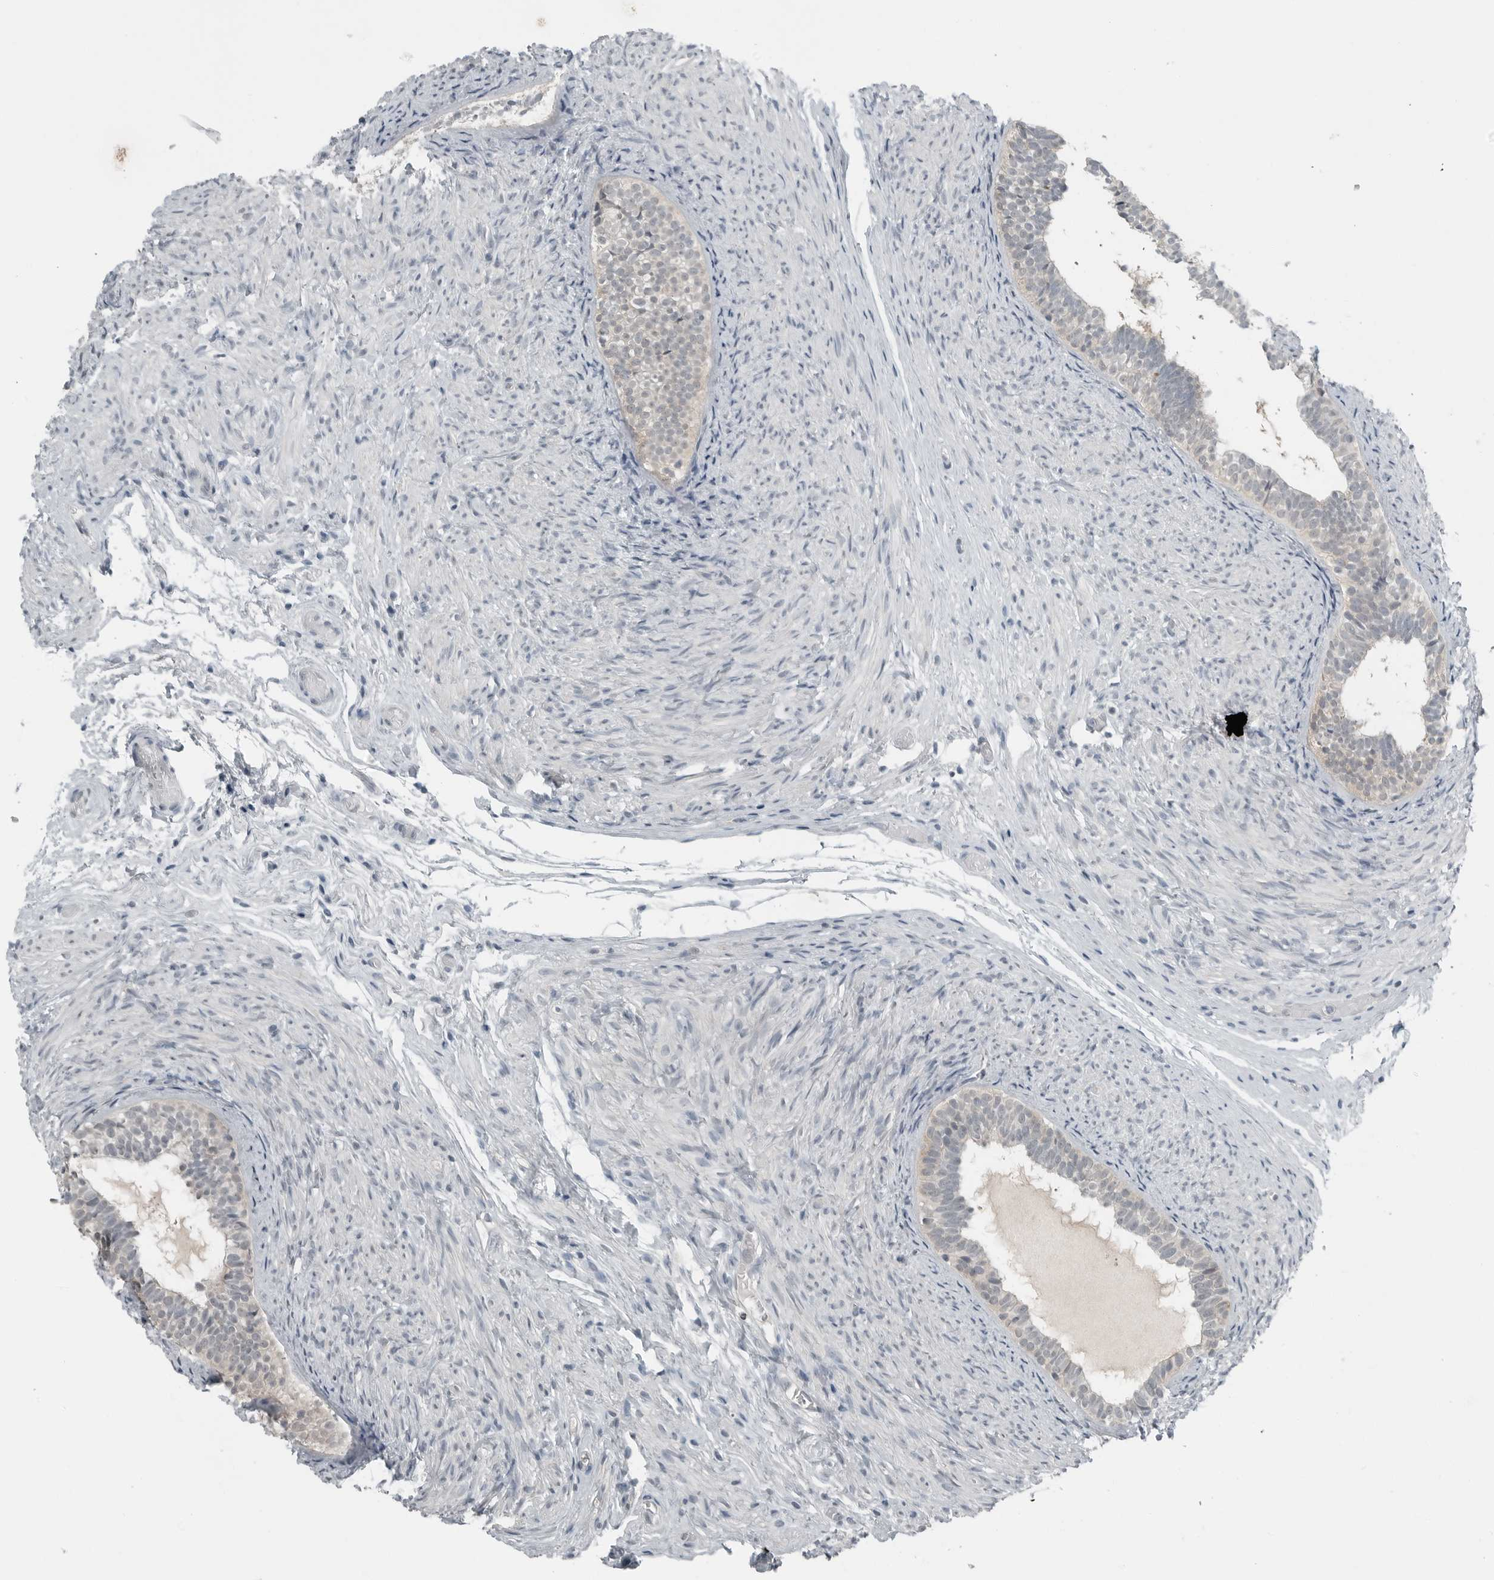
{"staining": {"intensity": "weak", "quantity": ">75%", "location": "cytoplasmic/membranous,nuclear"}, "tissue": "epididymis", "cell_type": "Glandular cells", "image_type": "normal", "snomed": [{"axis": "morphology", "description": "Normal tissue, NOS"}, {"axis": "topography", "description": "Epididymis"}], "caption": "IHC histopathology image of normal human epididymis stained for a protein (brown), which reveals low levels of weak cytoplasmic/membranous,nuclear expression in approximately >75% of glandular cells.", "gene": "ENSG00000286112", "patient": {"sex": "male", "age": 5}}